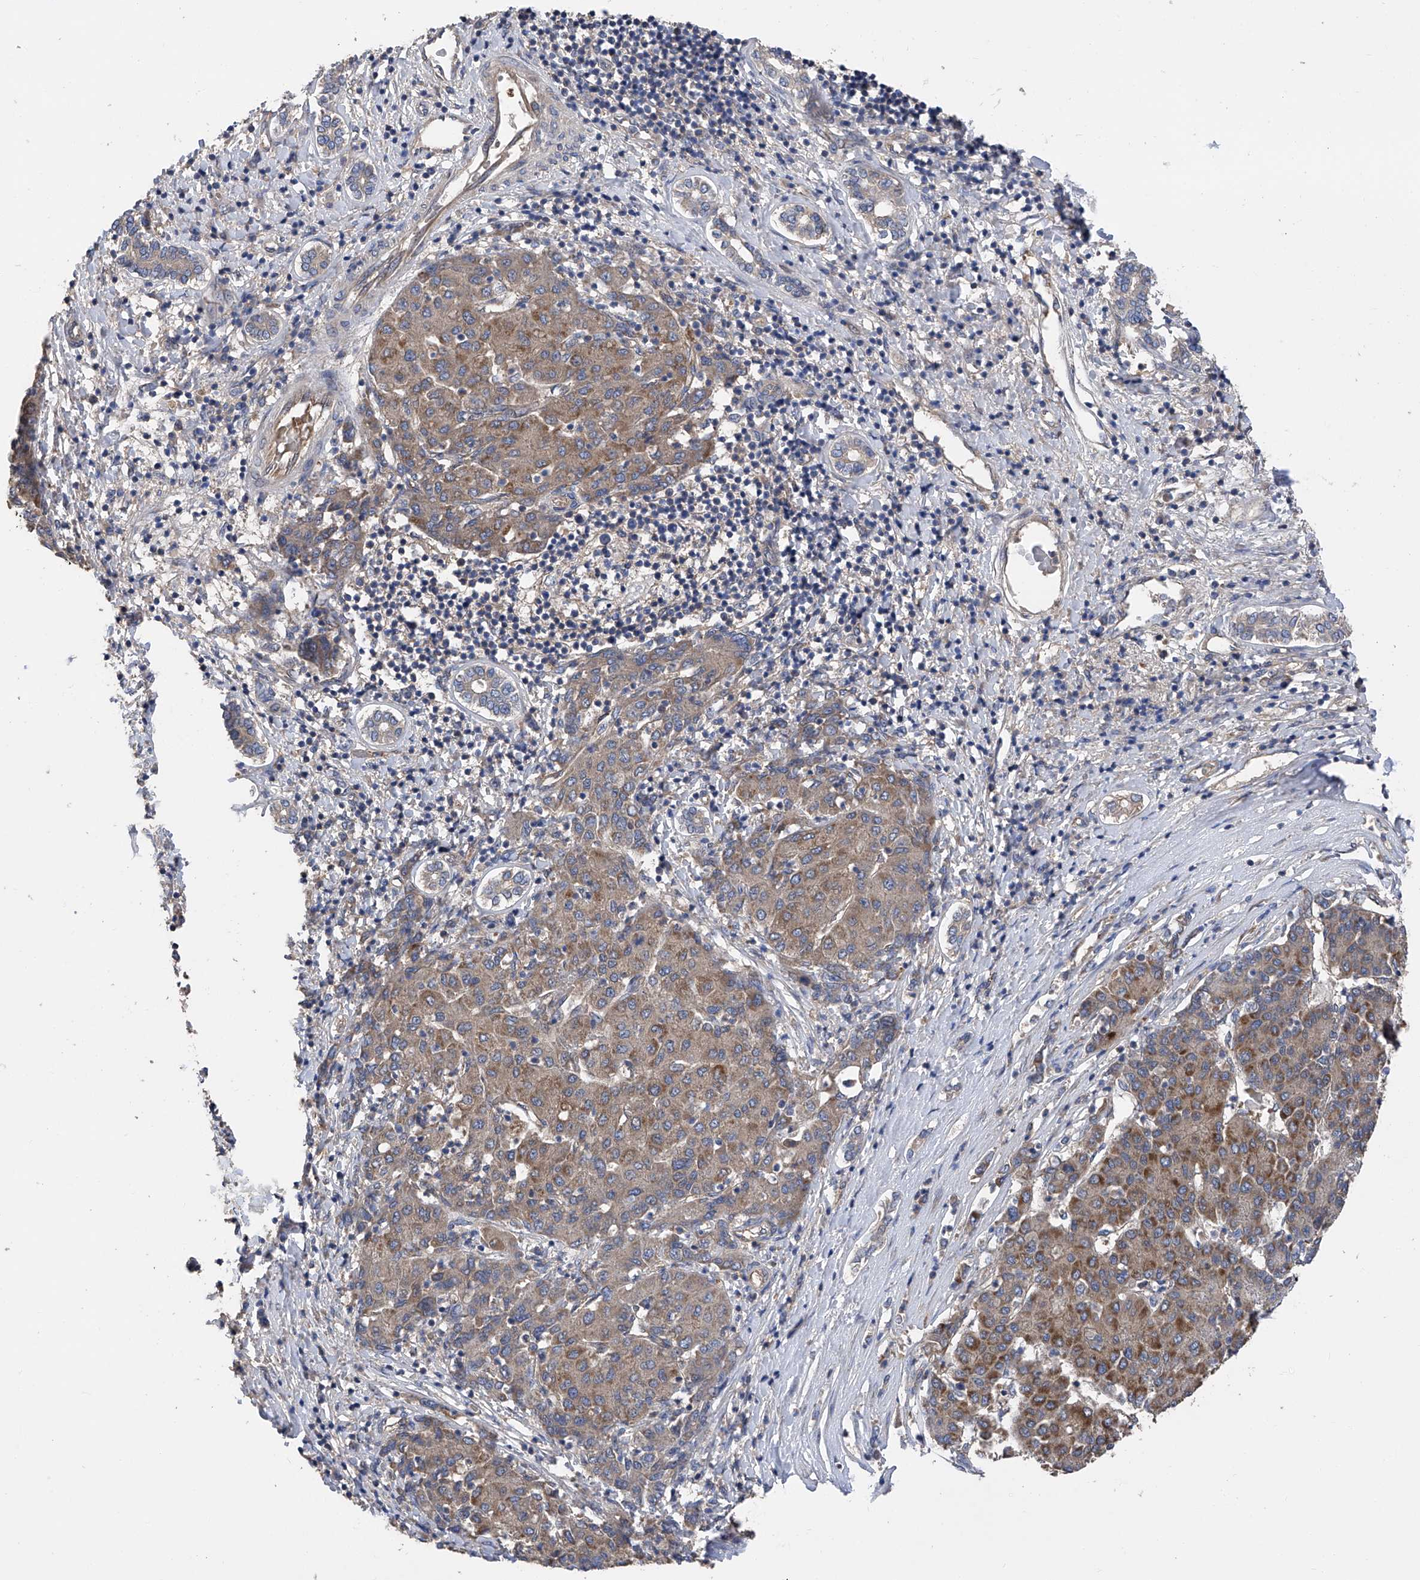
{"staining": {"intensity": "moderate", "quantity": ">75%", "location": "cytoplasmic/membranous"}, "tissue": "liver cancer", "cell_type": "Tumor cells", "image_type": "cancer", "snomed": [{"axis": "morphology", "description": "Carcinoma, Hepatocellular, NOS"}, {"axis": "topography", "description": "Liver"}], "caption": "Tumor cells demonstrate moderate cytoplasmic/membranous staining in approximately >75% of cells in liver hepatocellular carcinoma.", "gene": "PTK2", "patient": {"sex": "male", "age": 65}}